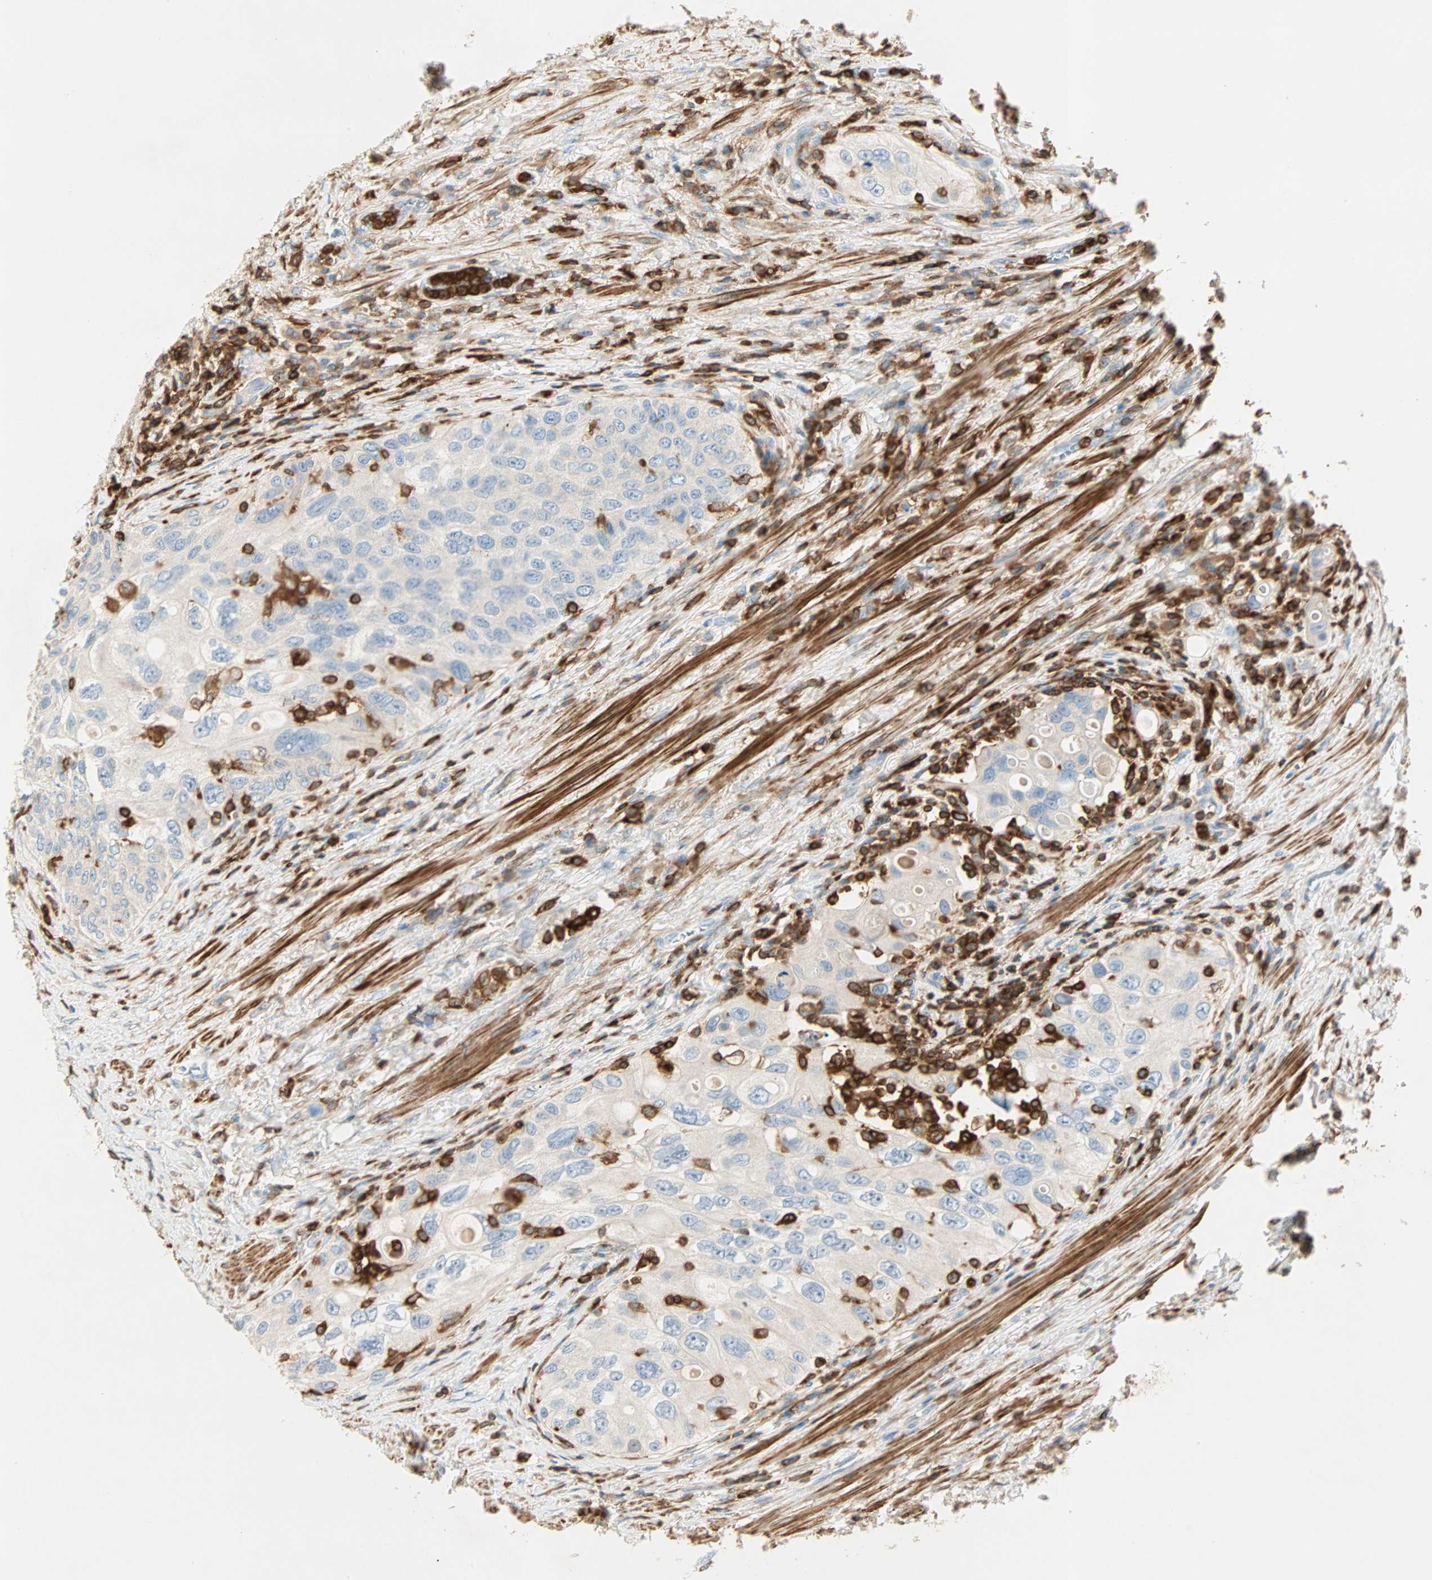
{"staining": {"intensity": "negative", "quantity": "none", "location": "none"}, "tissue": "urothelial cancer", "cell_type": "Tumor cells", "image_type": "cancer", "snomed": [{"axis": "morphology", "description": "Urothelial carcinoma, High grade"}, {"axis": "topography", "description": "Urinary bladder"}], "caption": "Tumor cells show no significant expression in urothelial cancer. Nuclei are stained in blue.", "gene": "FMNL1", "patient": {"sex": "female", "age": 56}}